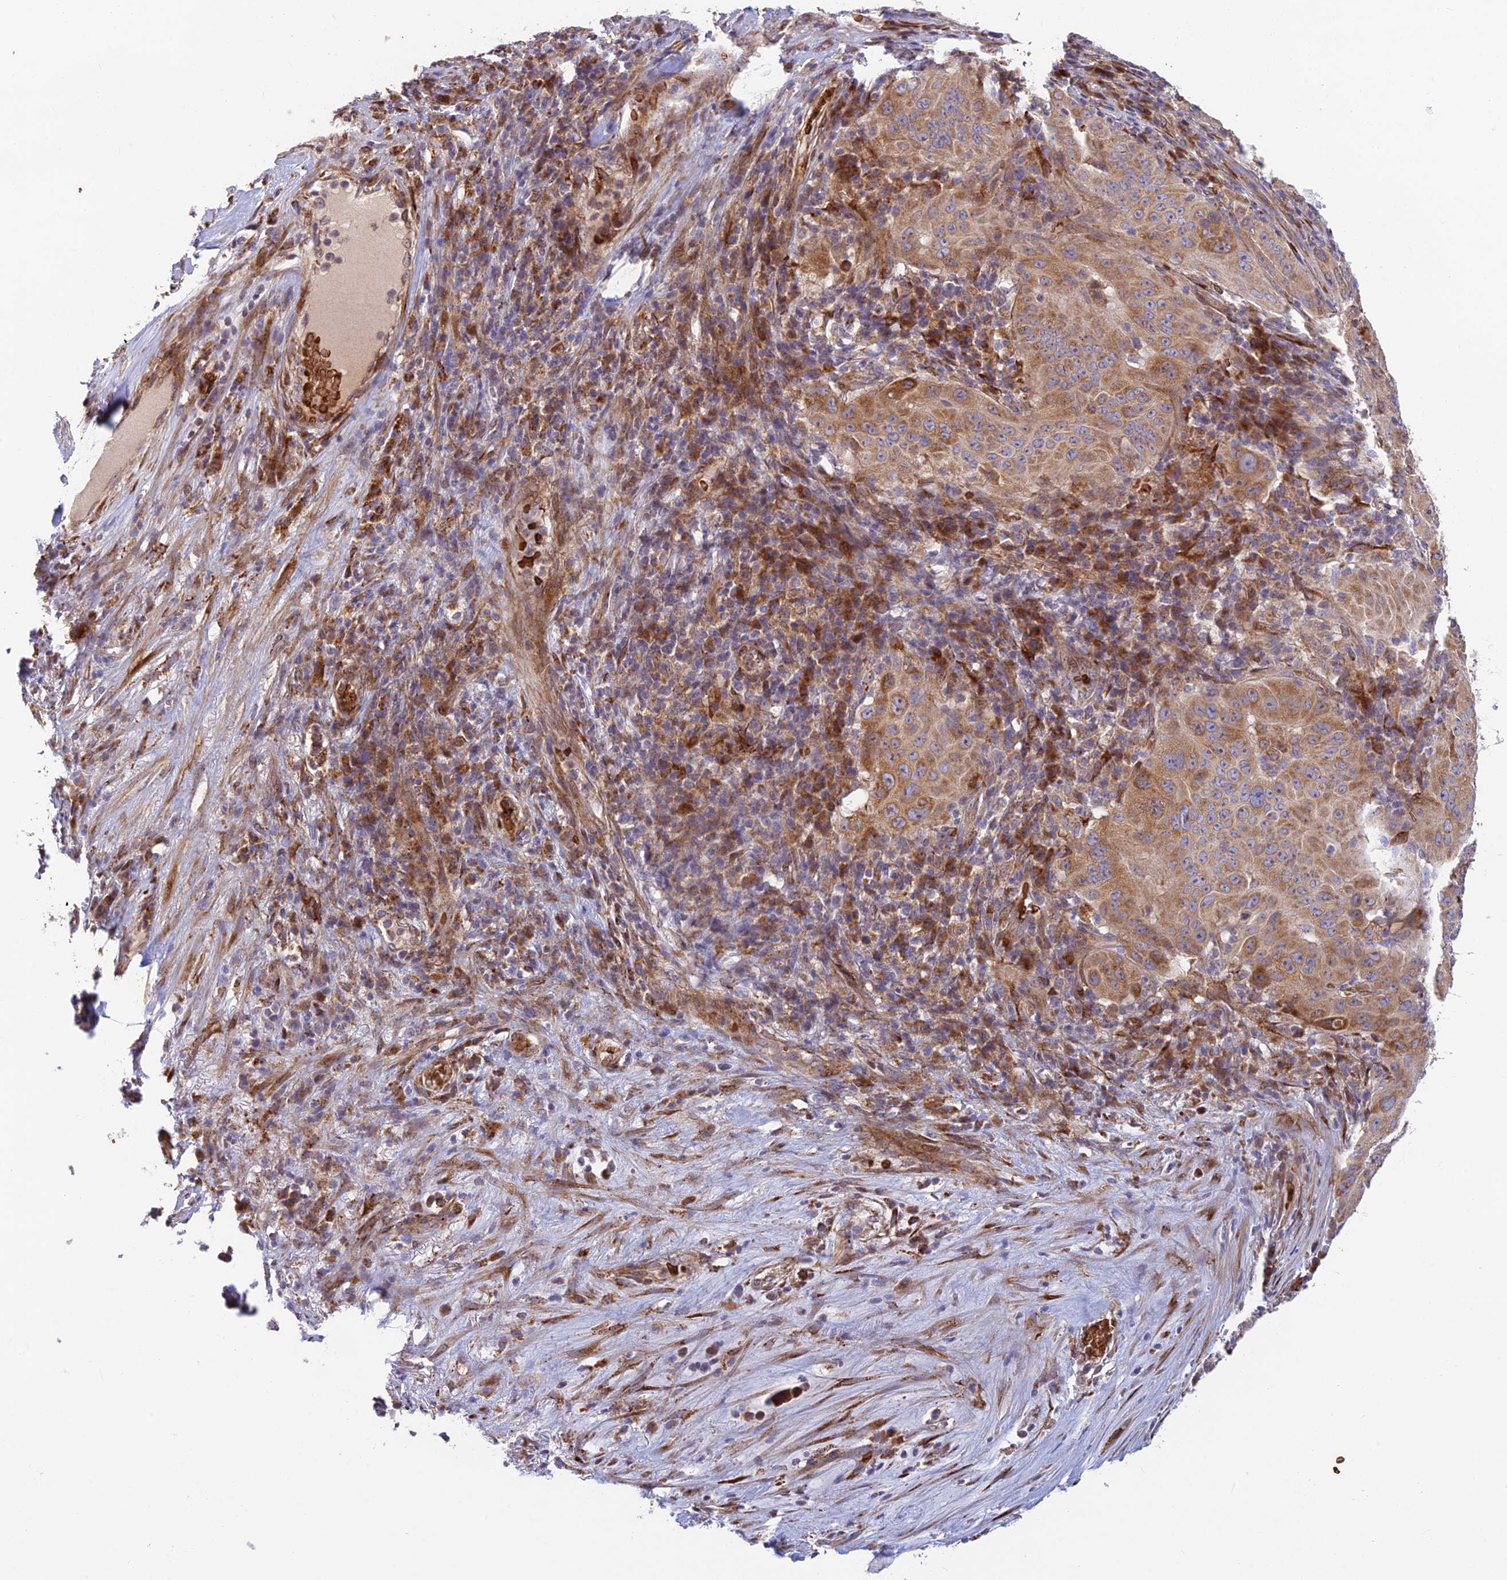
{"staining": {"intensity": "moderate", "quantity": ">75%", "location": "cytoplasmic/membranous"}, "tissue": "pancreatic cancer", "cell_type": "Tumor cells", "image_type": "cancer", "snomed": [{"axis": "morphology", "description": "Adenocarcinoma, NOS"}, {"axis": "topography", "description": "Pancreas"}], "caption": "Pancreatic cancer tissue demonstrates moderate cytoplasmic/membranous expression in approximately >75% of tumor cells (IHC, brightfield microscopy, high magnification).", "gene": "UFSP2", "patient": {"sex": "male", "age": 63}}